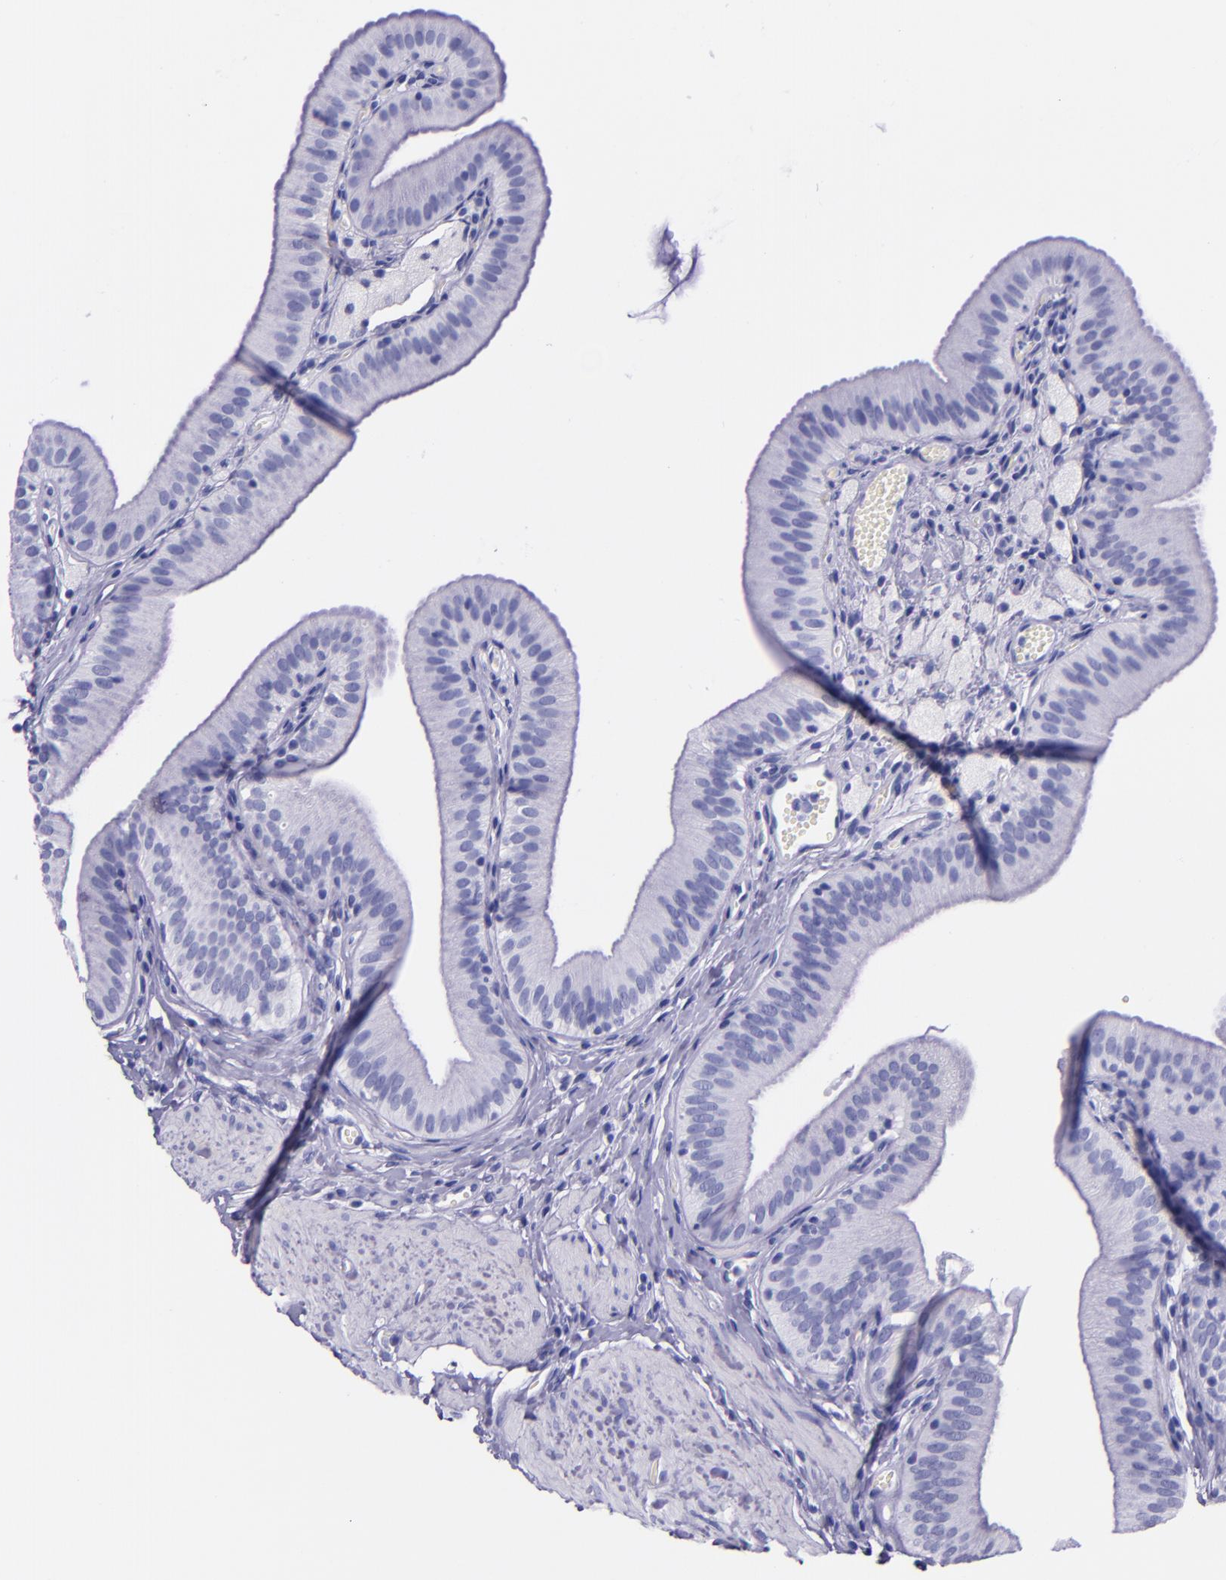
{"staining": {"intensity": "negative", "quantity": "none", "location": "none"}, "tissue": "gallbladder", "cell_type": "Glandular cells", "image_type": "normal", "snomed": [{"axis": "morphology", "description": "Normal tissue, NOS"}, {"axis": "topography", "description": "Gallbladder"}], "caption": "Protein analysis of normal gallbladder demonstrates no significant positivity in glandular cells. (Stains: DAB (3,3'-diaminobenzidine) IHC with hematoxylin counter stain, Microscopy: brightfield microscopy at high magnification).", "gene": "MBP", "patient": {"sex": "female", "age": 24}}